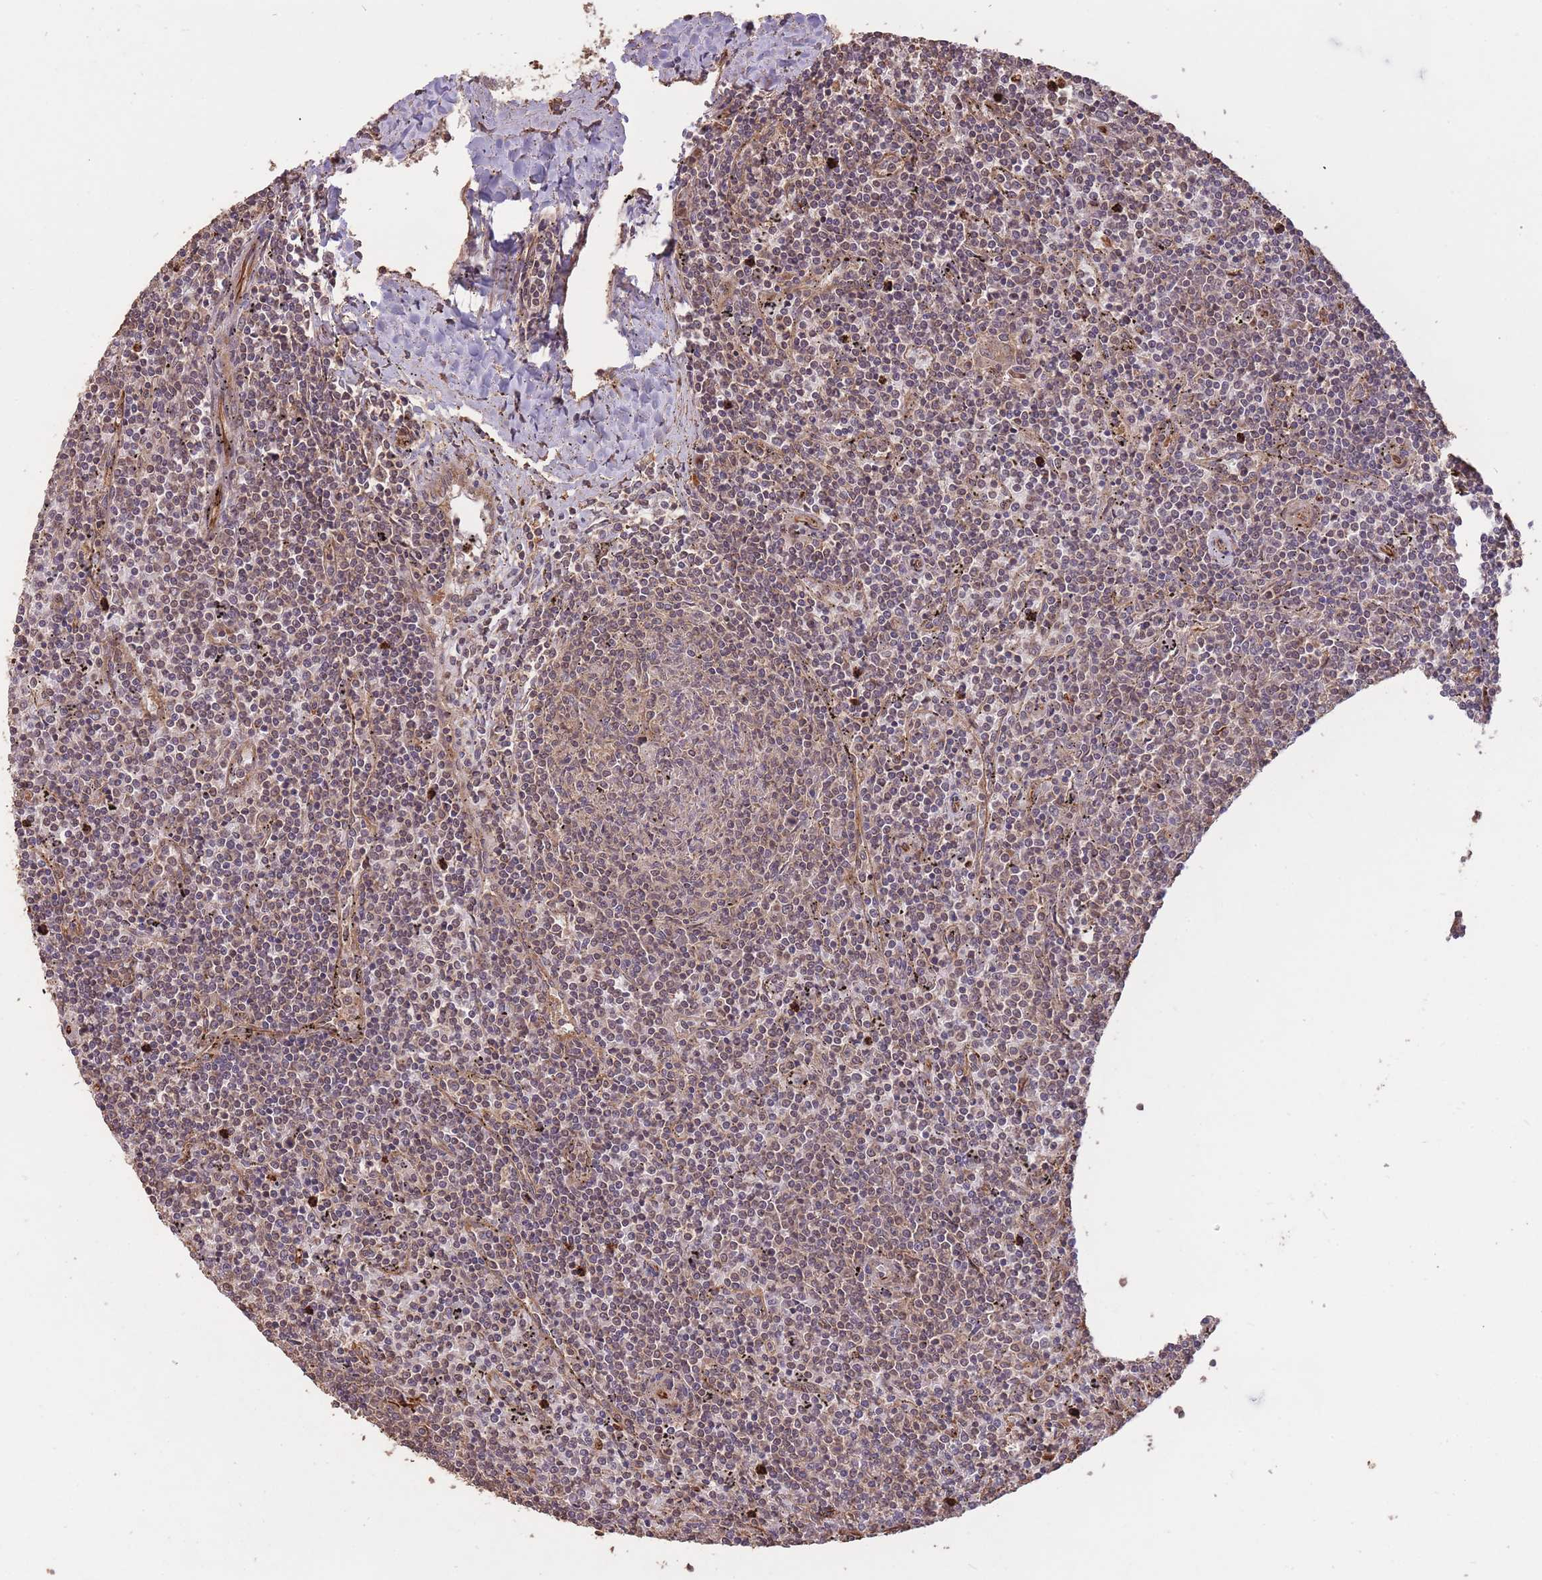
{"staining": {"intensity": "negative", "quantity": "none", "location": "none"}, "tissue": "lymphoma", "cell_type": "Tumor cells", "image_type": "cancer", "snomed": [{"axis": "morphology", "description": "Malignant lymphoma, non-Hodgkin's type, Low grade"}, {"axis": "topography", "description": "Spleen"}], "caption": "Tumor cells show no significant protein expression in lymphoma.", "gene": "ERBB3", "patient": {"sex": "female", "age": 50}}